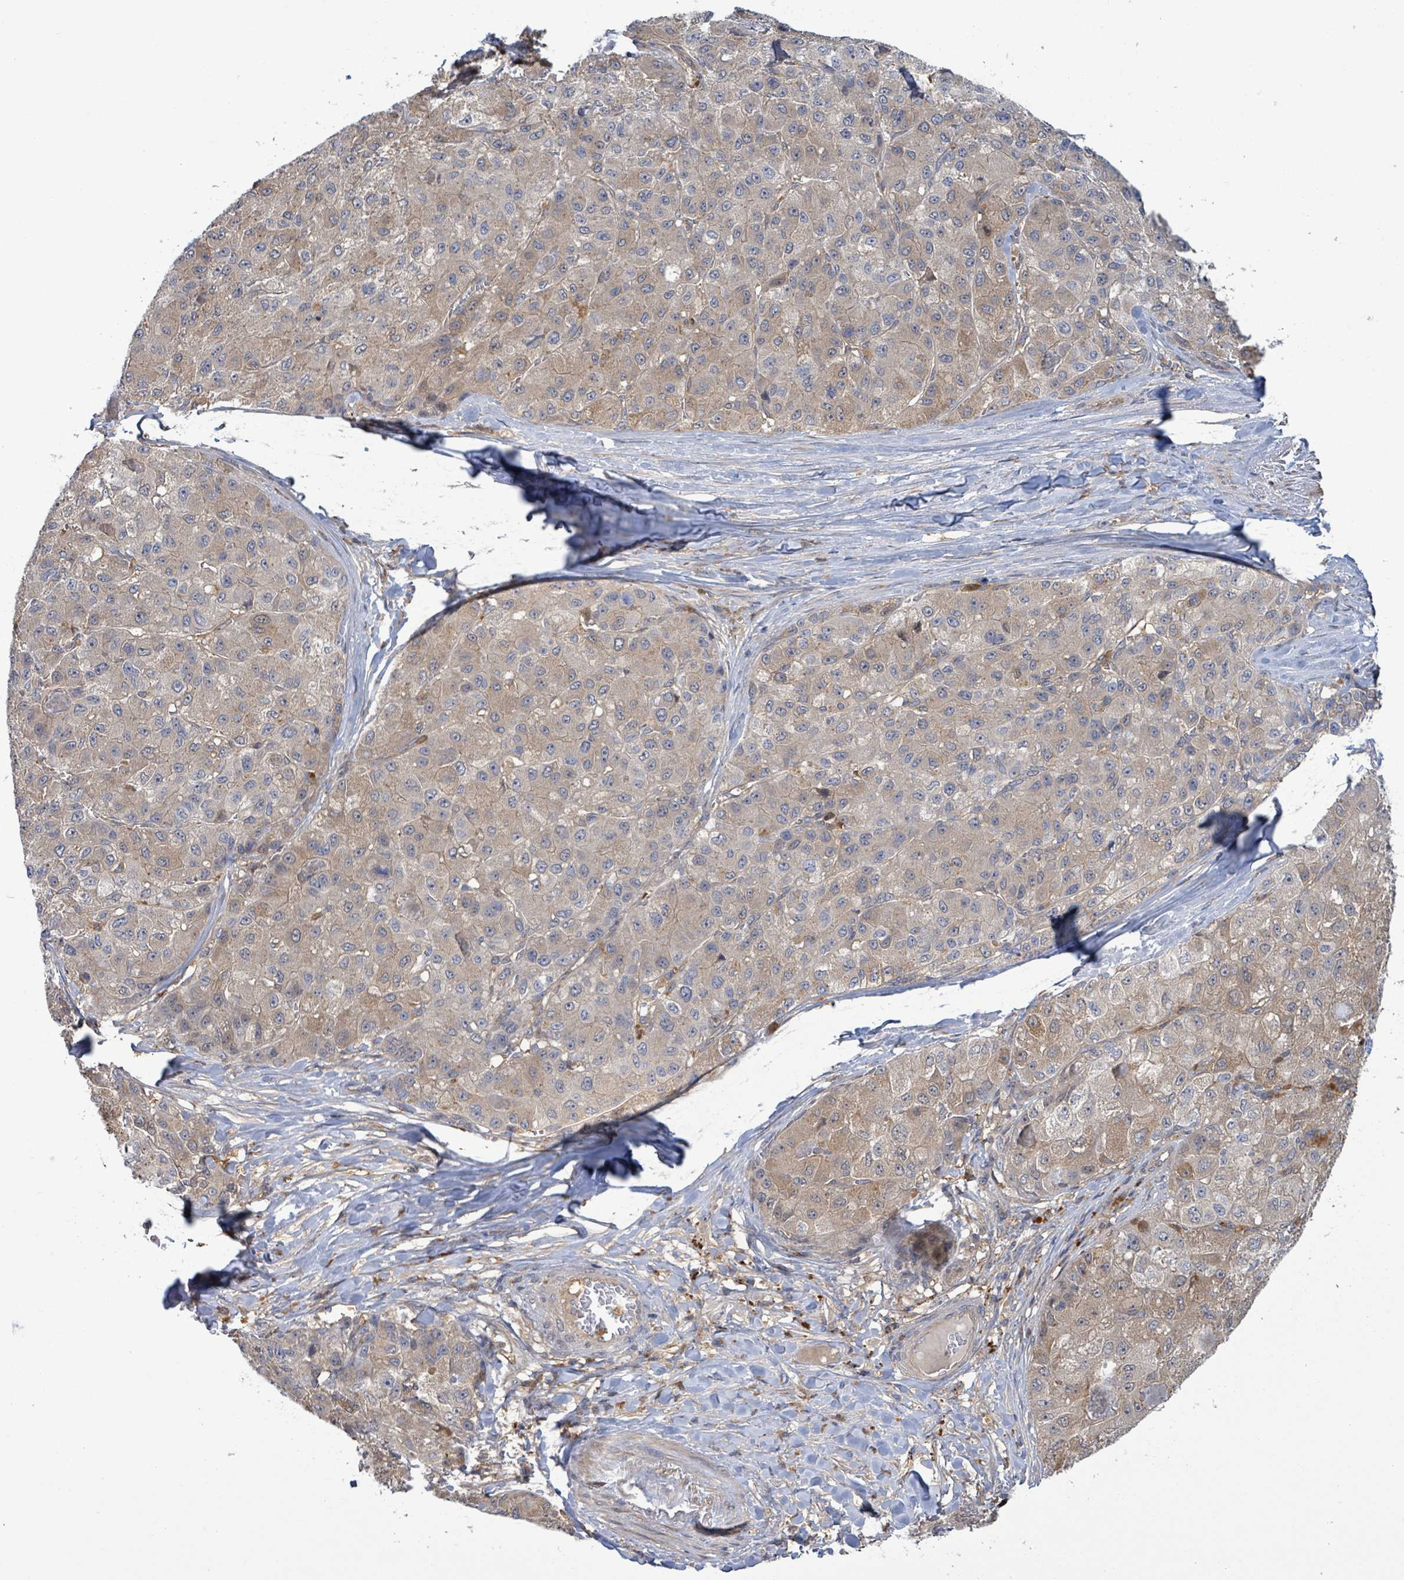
{"staining": {"intensity": "moderate", "quantity": "25%-75%", "location": "cytoplasmic/membranous"}, "tissue": "liver cancer", "cell_type": "Tumor cells", "image_type": "cancer", "snomed": [{"axis": "morphology", "description": "Carcinoma, Hepatocellular, NOS"}, {"axis": "topography", "description": "Liver"}], "caption": "A photomicrograph of liver cancer stained for a protein reveals moderate cytoplasmic/membranous brown staining in tumor cells. (DAB = brown stain, brightfield microscopy at high magnification).", "gene": "PGAM1", "patient": {"sex": "male", "age": 80}}